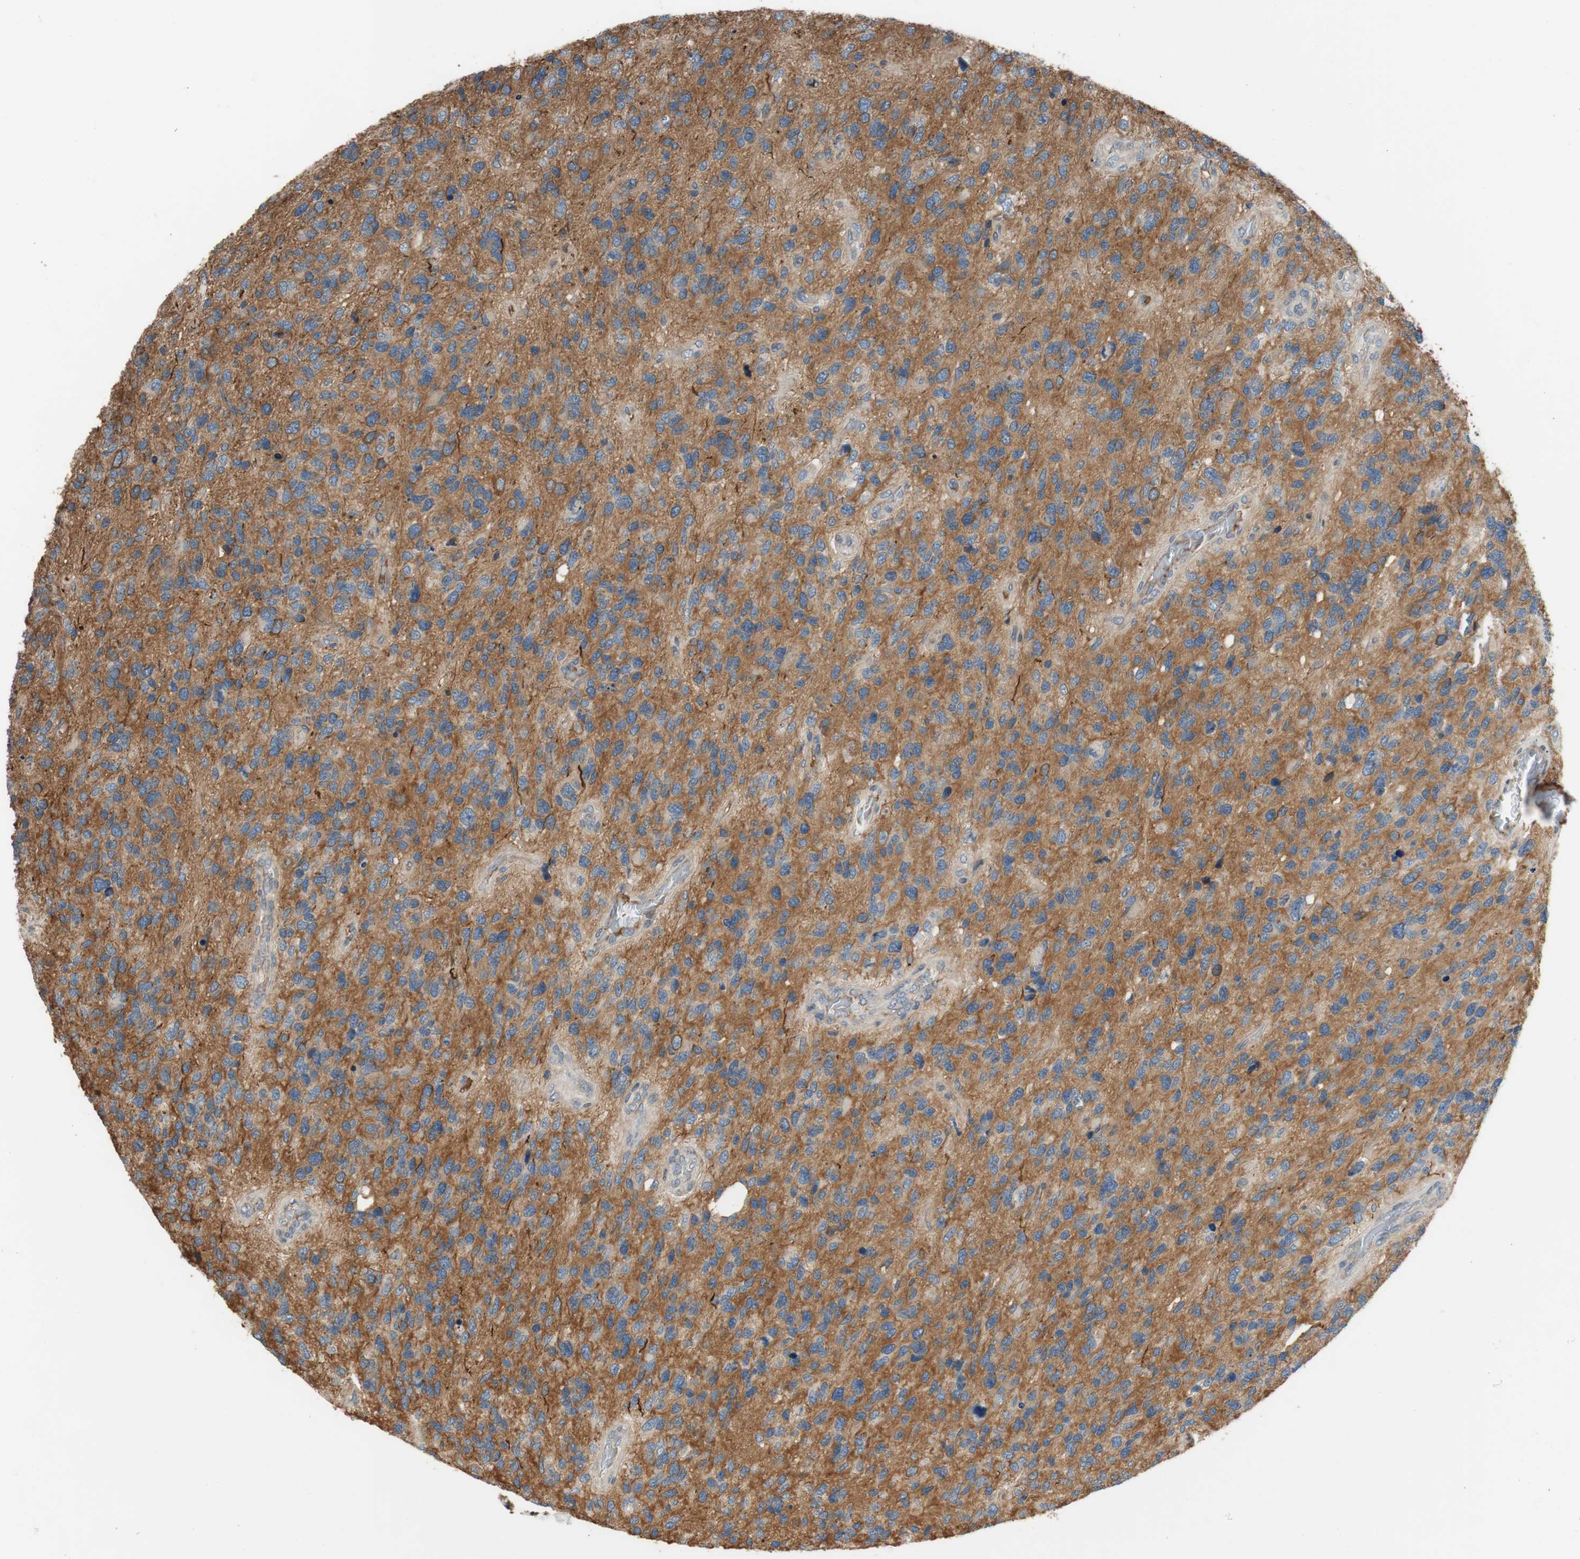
{"staining": {"intensity": "negative", "quantity": "none", "location": "none"}, "tissue": "glioma", "cell_type": "Tumor cells", "image_type": "cancer", "snomed": [{"axis": "morphology", "description": "Glioma, malignant, High grade"}, {"axis": "topography", "description": "Brain"}], "caption": "Tumor cells show no significant staining in malignant glioma (high-grade).", "gene": "C4A", "patient": {"sex": "female", "age": 58}}